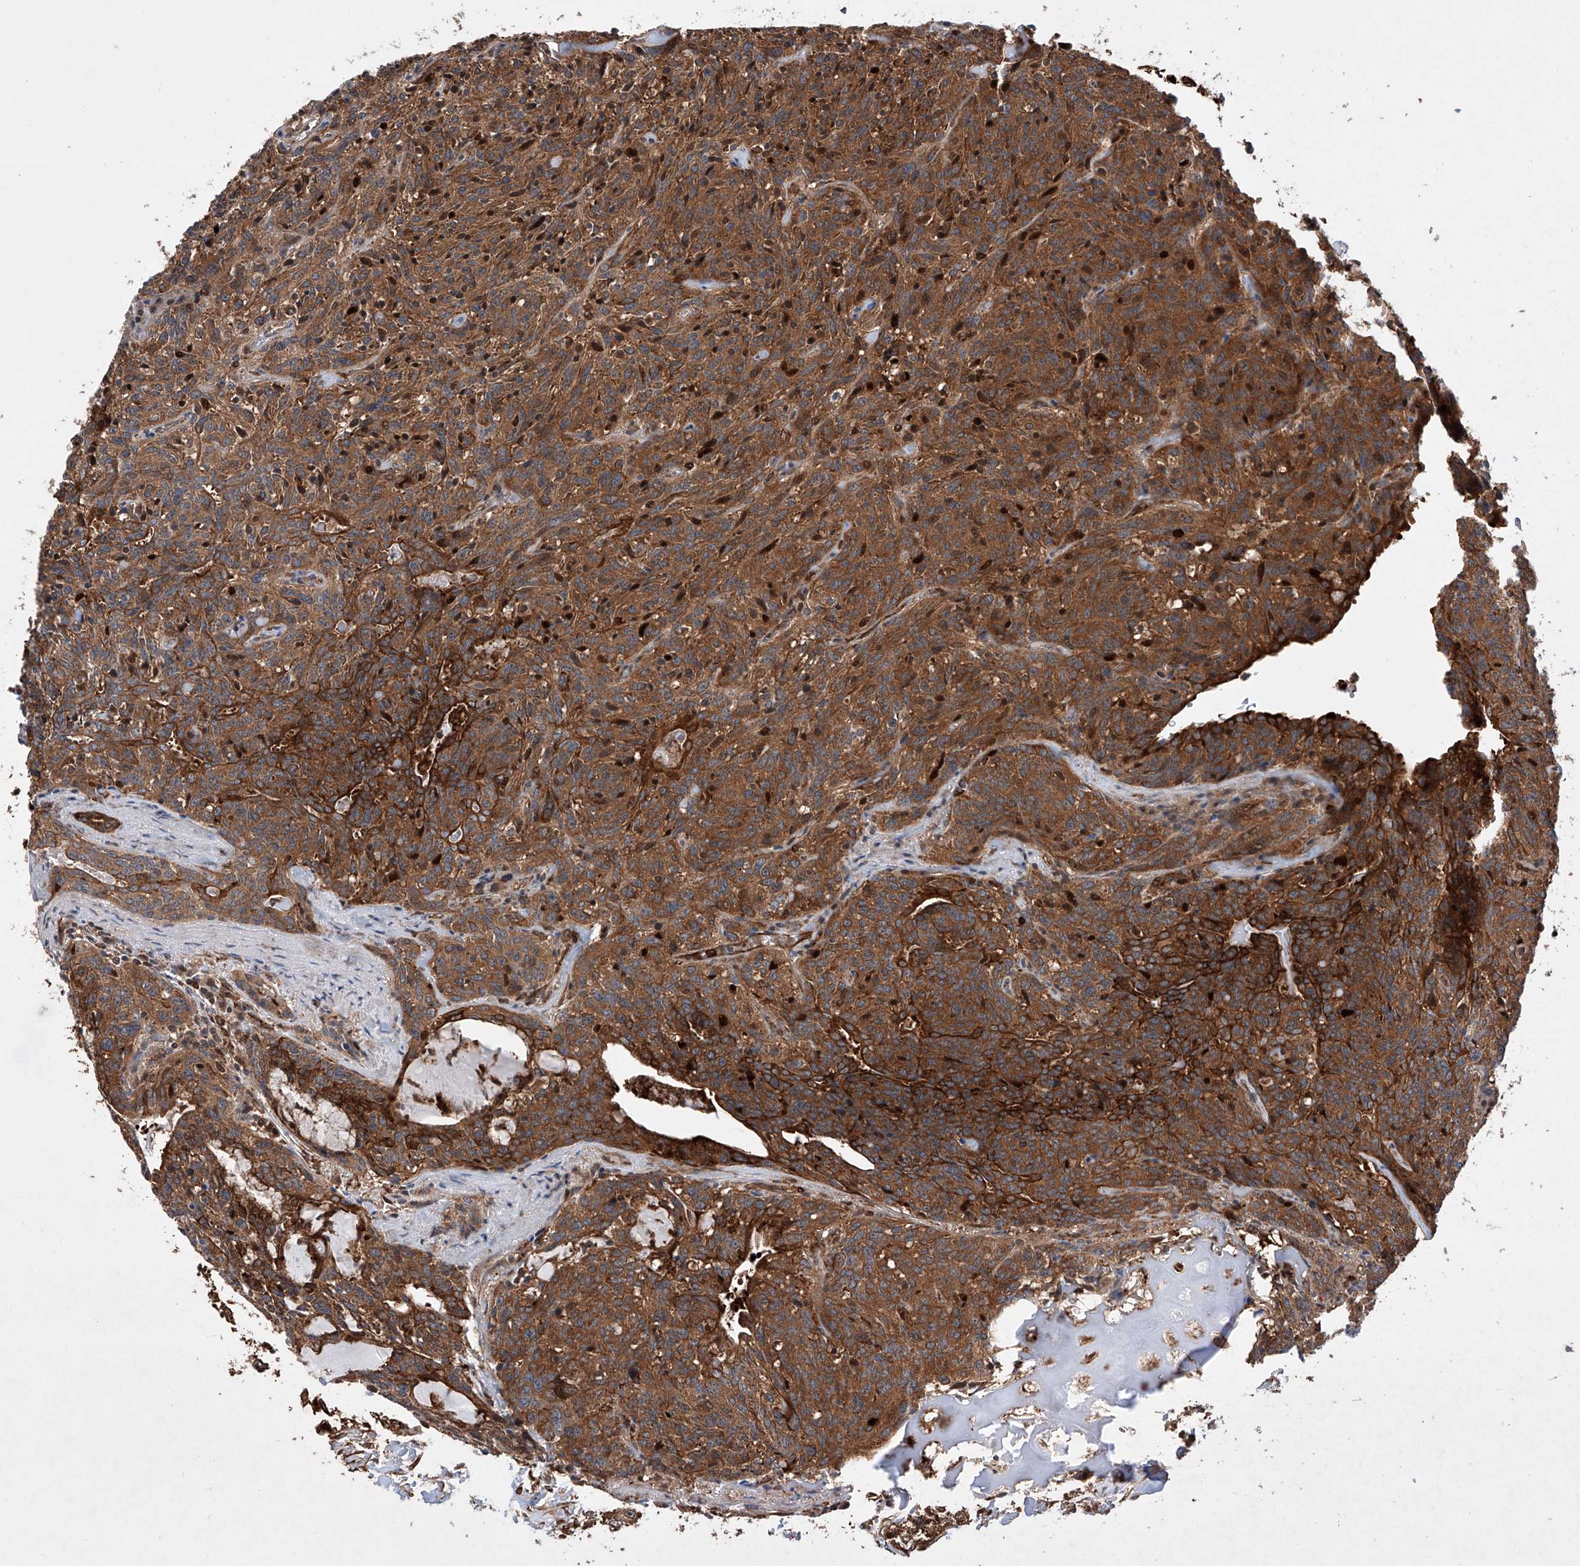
{"staining": {"intensity": "strong", "quantity": ">75%", "location": "cytoplasmic/membranous"}, "tissue": "carcinoid", "cell_type": "Tumor cells", "image_type": "cancer", "snomed": [{"axis": "morphology", "description": "Carcinoid, malignant, NOS"}, {"axis": "topography", "description": "Lung"}], "caption": "IHC staining of malignant carcinoid, which shows high levels of strong cytoplasmic/membranous positivity in approximately >75% of tumor cells indicating strong cytoplasmic/membranous protein expression. The staining was performed using DAB (brown) for protein detection and nuclei were counterstained in hematoxylin (blue).", "gene": "TIMM23", "patient": {"sex": "female", "age": 46}}